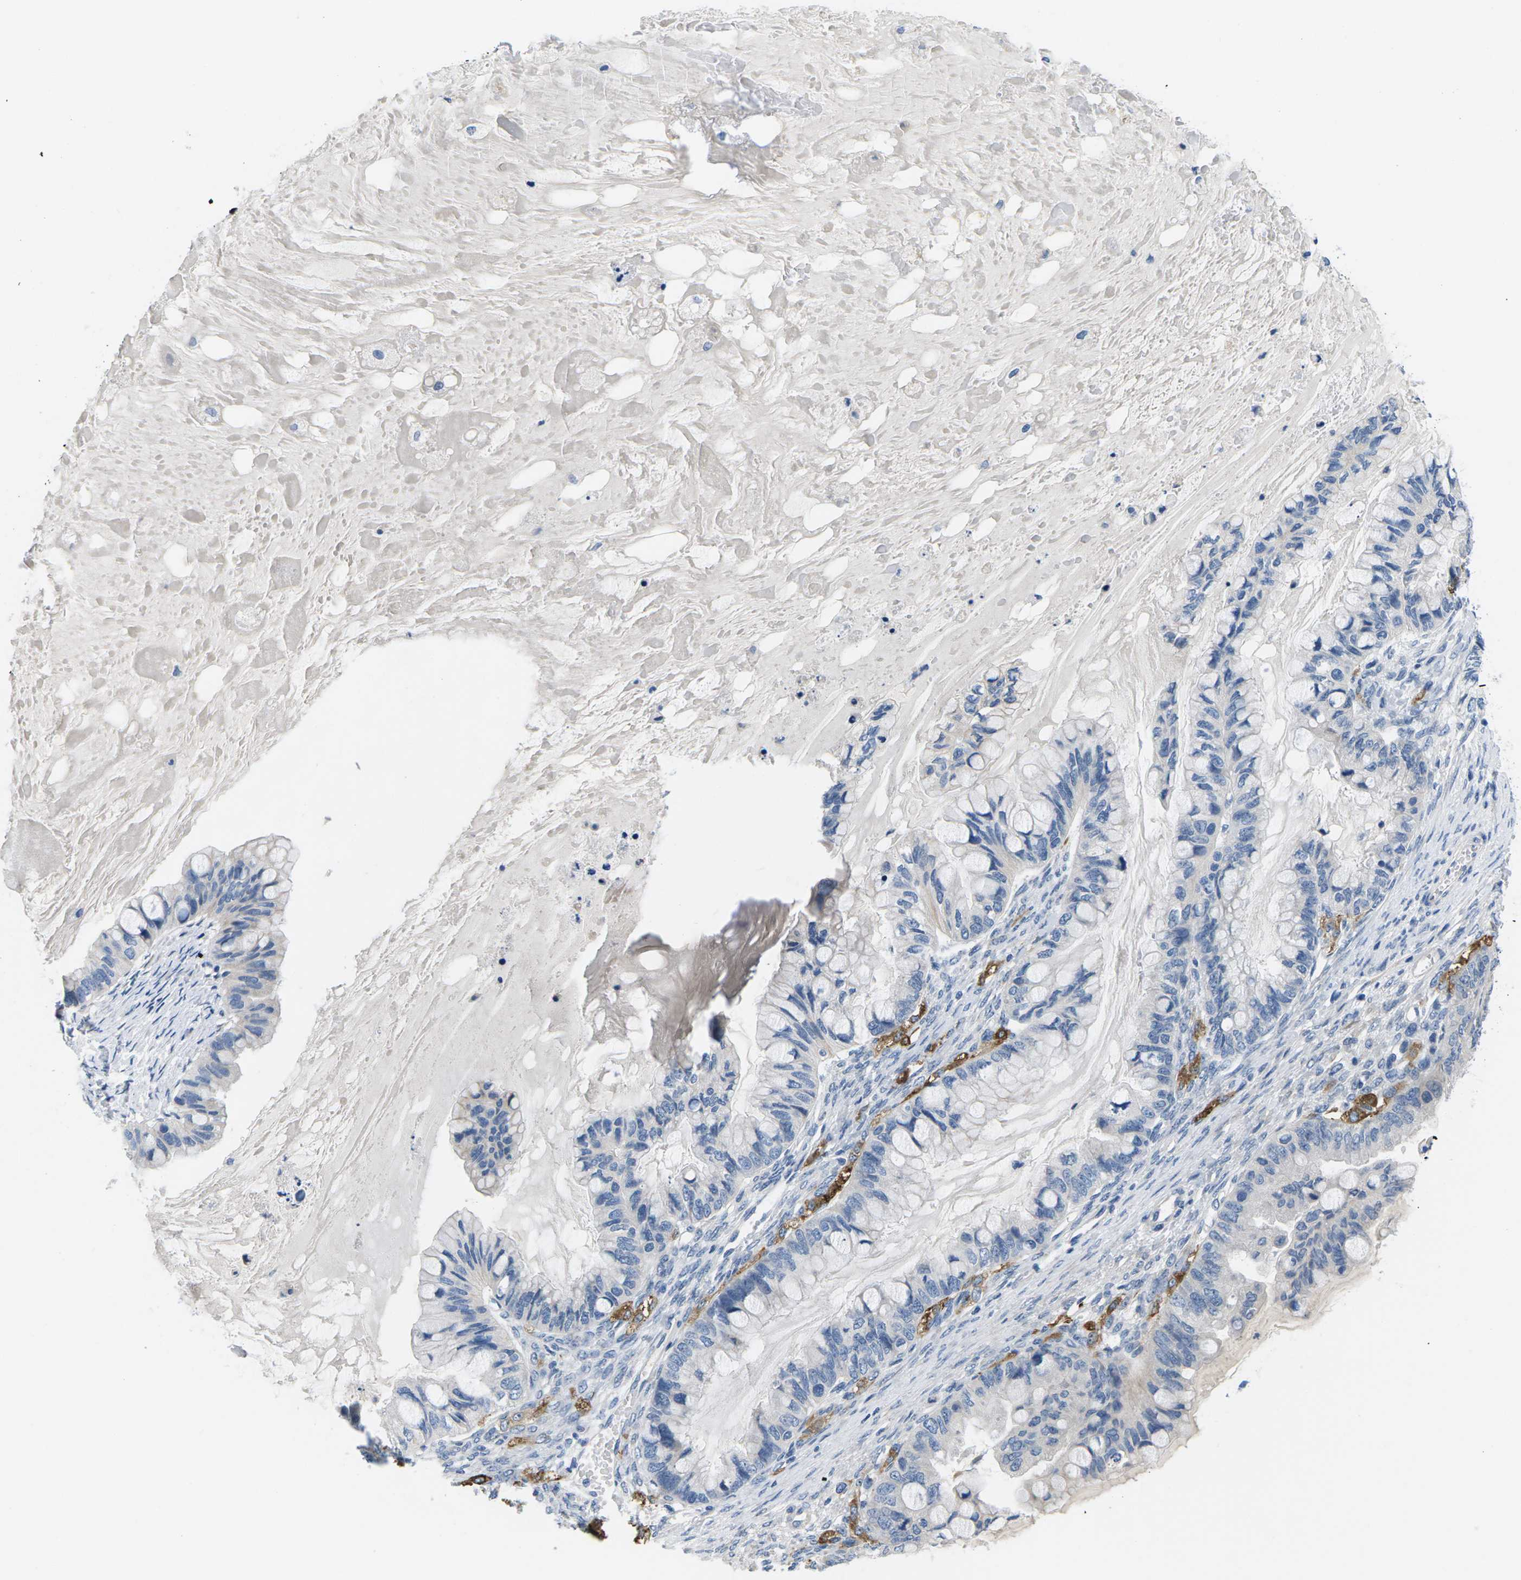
{"staining": {"intensity": "negative", "quantity": "none", "location": "none"}, "tissue": "ovarian cancer", "cell_type": "Tumor cells", "image_type": "cancer", "snomed": [{"axis": "morphology", "description": "Cystadenocarcinoma, mucinous, NOS"}, {"axis": "topography", "description": "Ovary"}], "caption": "Human ovarian cancer stained for a protein using immunohistochemistry (IHC) displays no positivity in tumor cells.", "gene": "TSPAN2", "patient": {"sex": "female", "age": 80}}